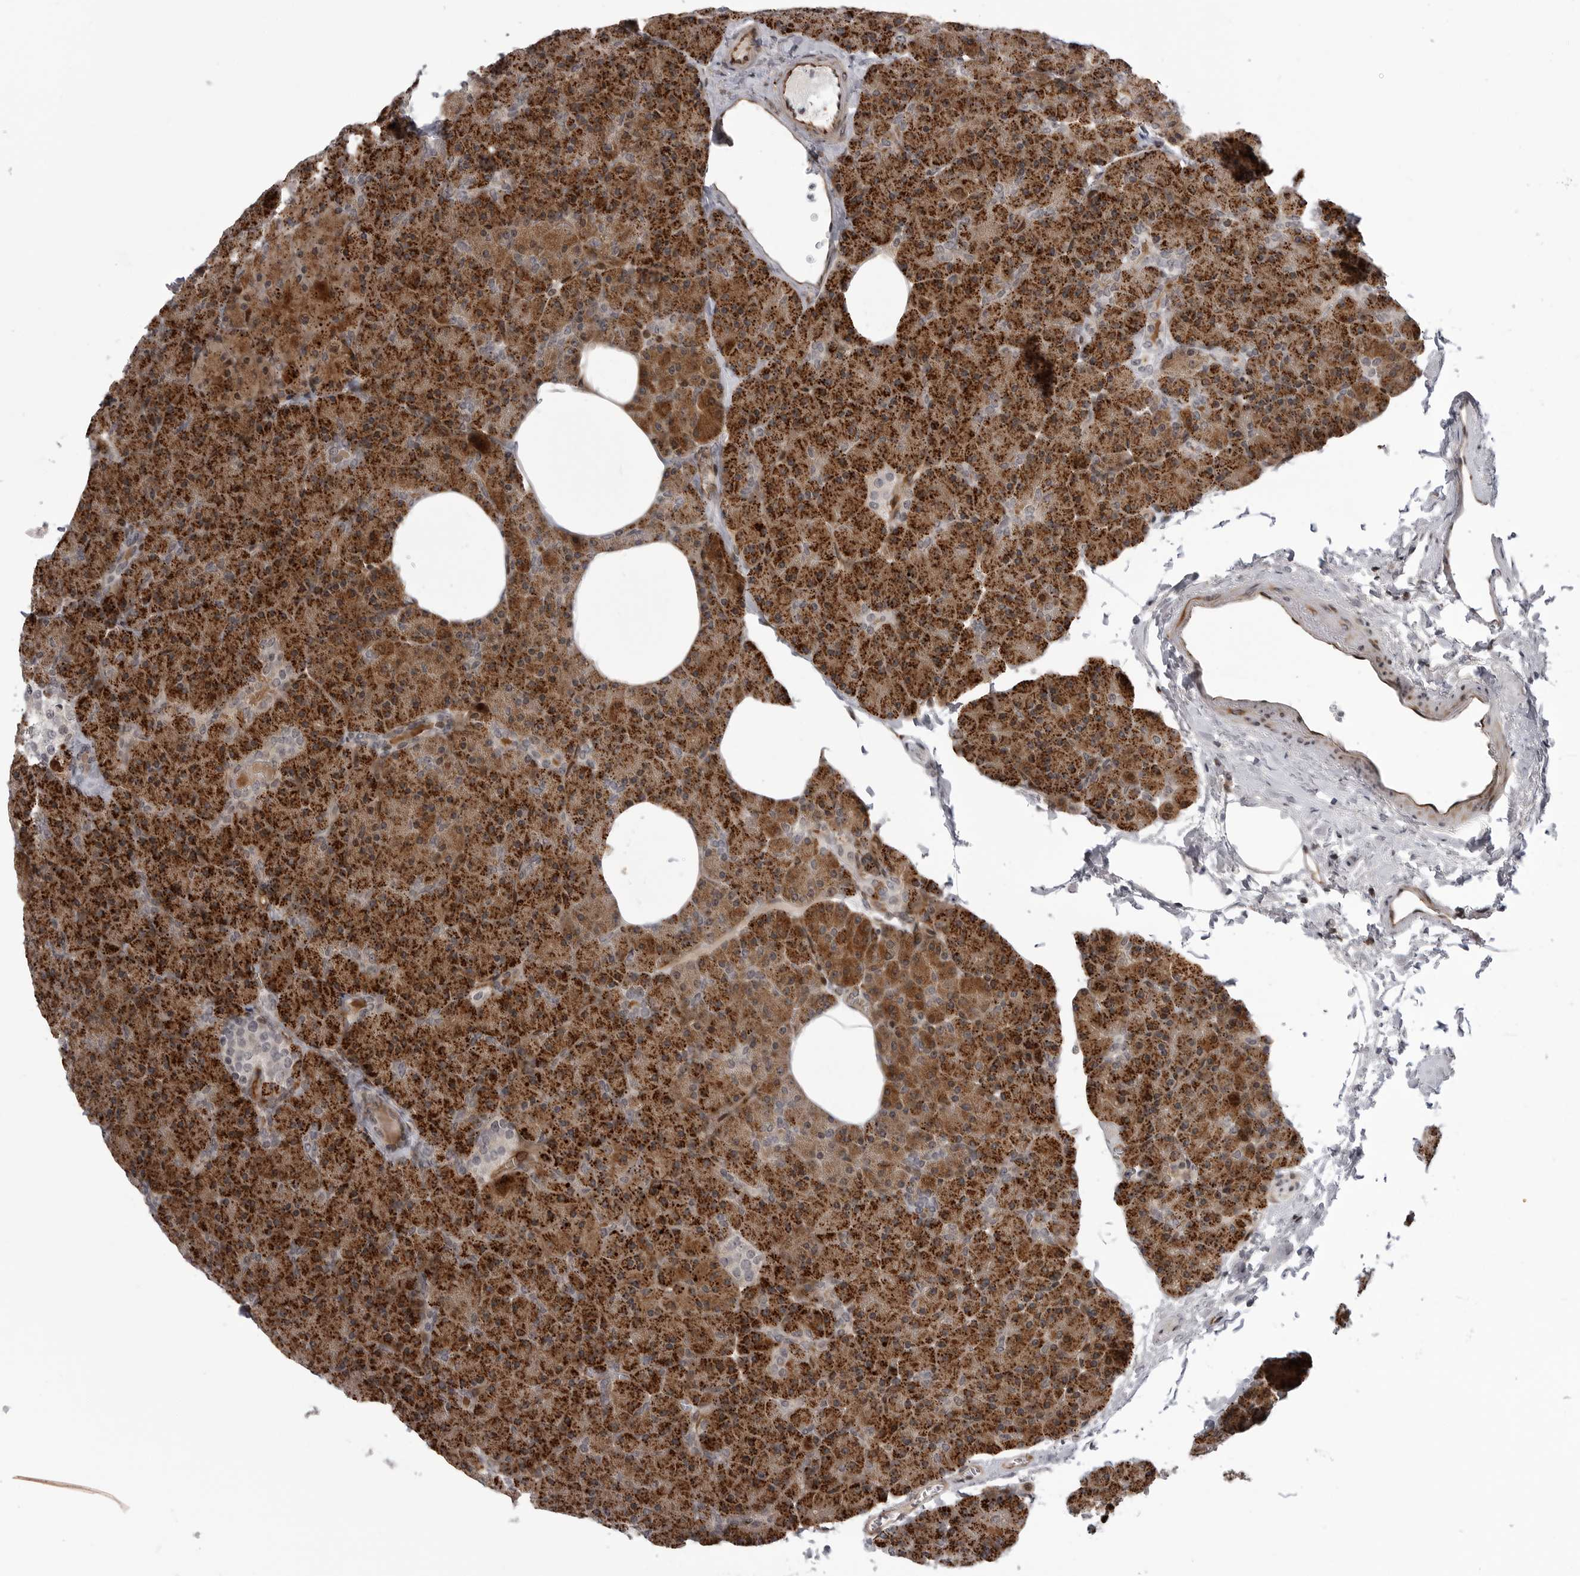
{"staining": {"intensity": "strong", "quantity": ">75%", "location": "cytoplasmic/membranous"}, "tissue": "pancreas", "cell_type": "Exocrine glandular cells", "image_type": "normal", "snomed": [{"axis": "morphology", "description": "Normal tissue, NOS"}, {"axis": "topography", "description": "Pancreas"}], "caption": "A high amount of strong cytoplasmic/membranous staining is seen in approximately >75% of exocrine glandular cells in normal pancreas.", "gene": "ABL1", "patient": {"sex": "female", "age": 35}}